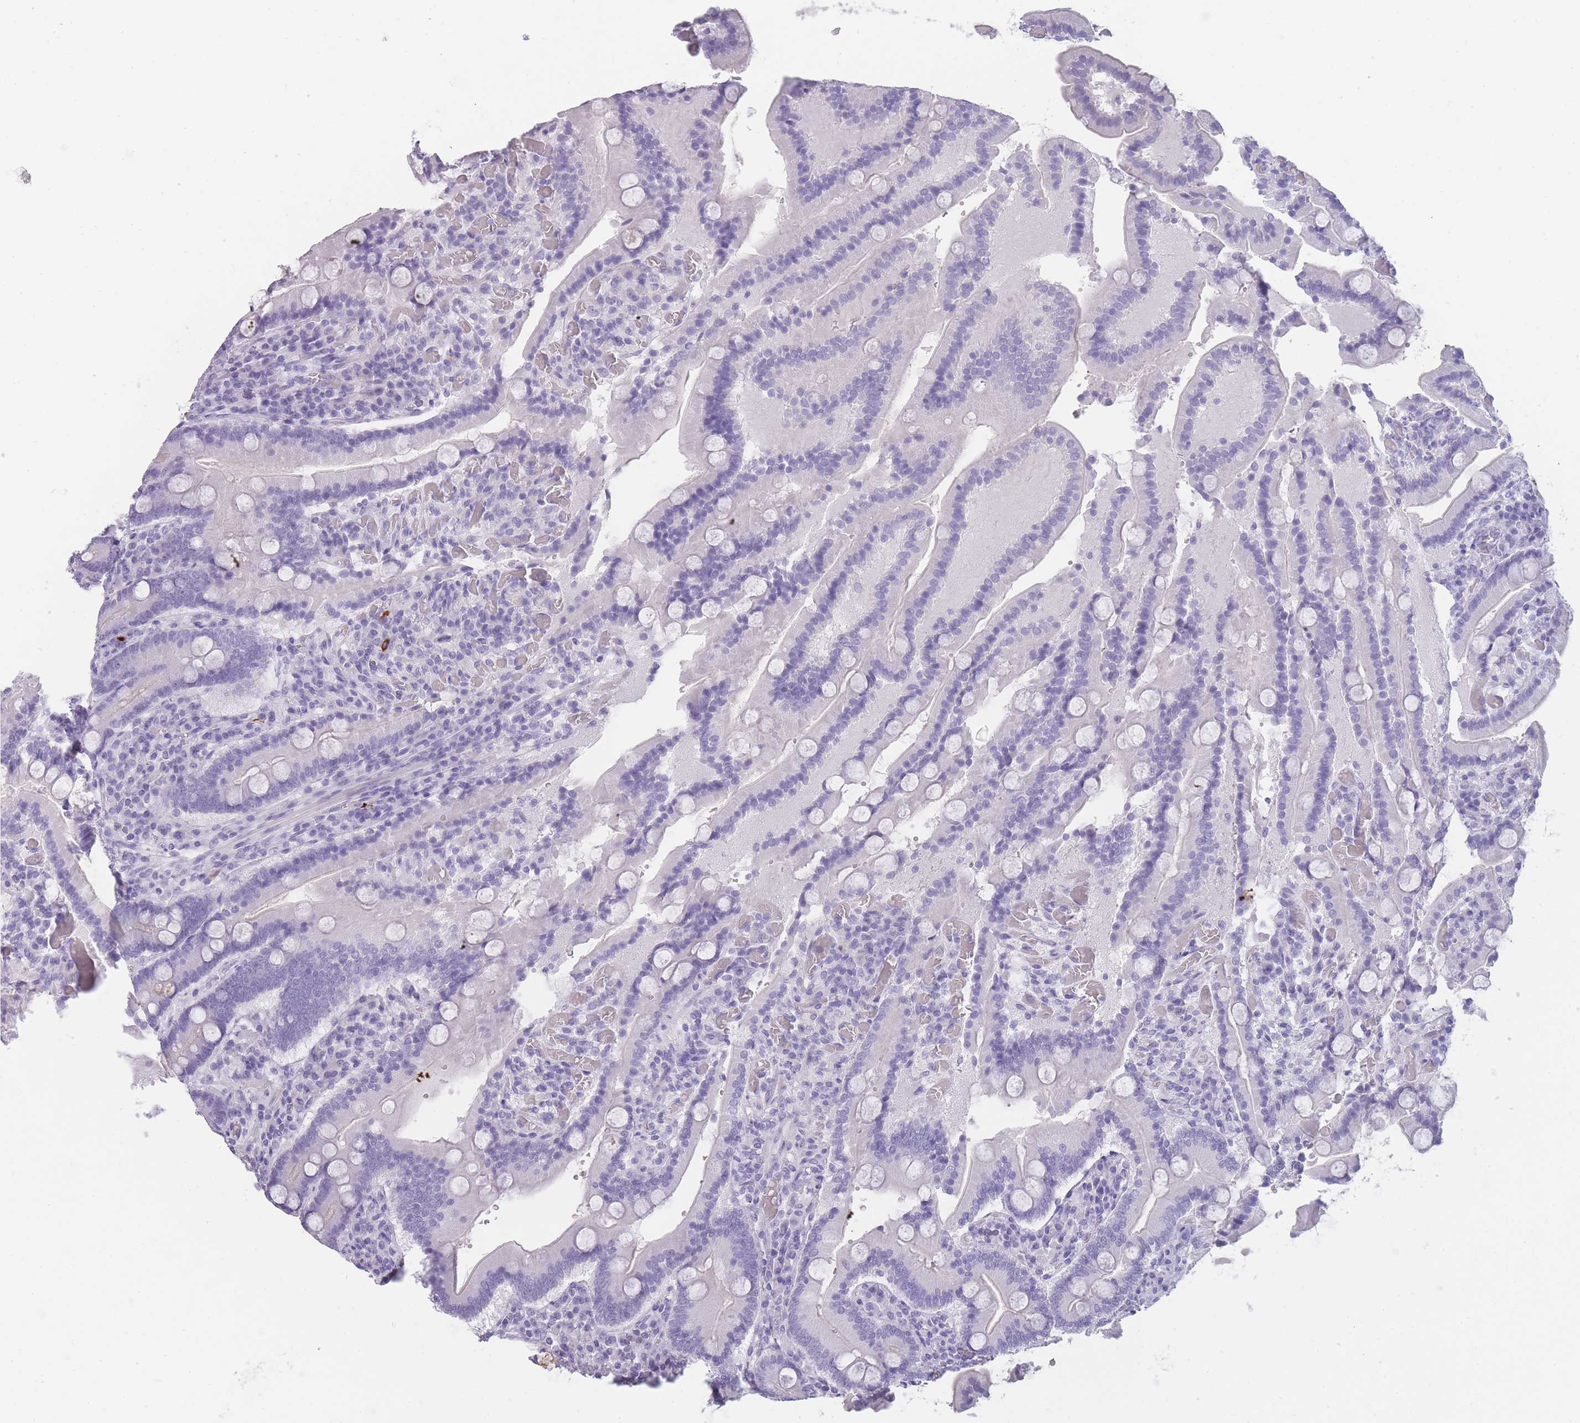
{"staining": {"intensity": "moderate", "quantity": "<25%", "location": "cytoplasmic/membranous"}, "tissue": "duodenum", "cell_type": "Glandular cells", "image_type": "normal", "snomed": [{"axis": "morphology", "description": "Normal tissue, NOS"}, {"axis": "topography", "description": "Duodenum"}], "caption": "Brown immunohistochemical staining in normal duodenum reveals moderate cytoplasmic/membranous staining in approximately <25% of glandular cells. The protein of interest is shown in brown color, while the nuclei are stained blue.", "gene": "TCP11X1", "patient": {"sex": "female", "age": 62}}